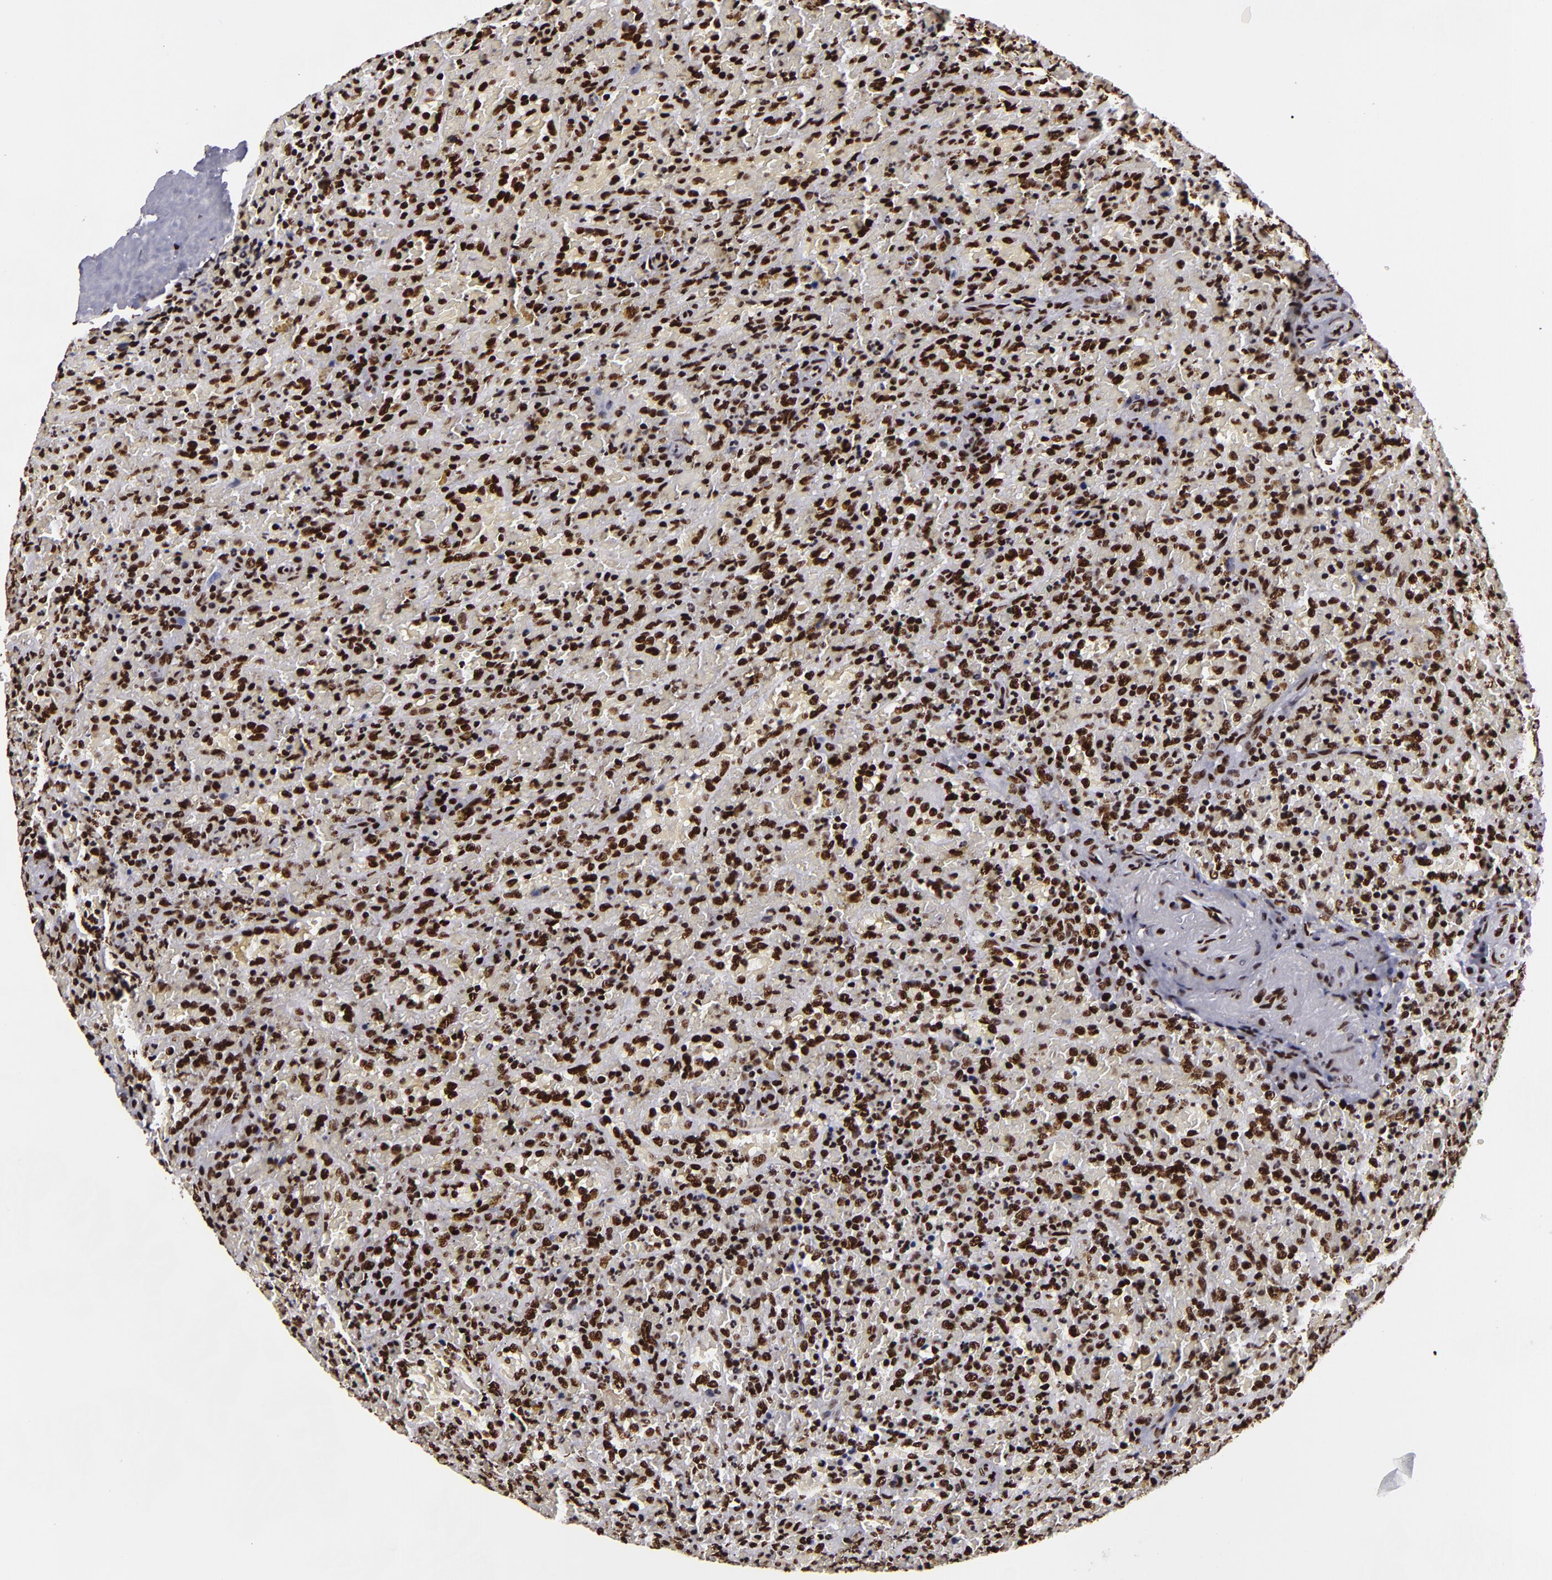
{"staining": {"intensity": "strong", "quantity": ">75%", "location": "nuclear"}, "tissue": "lymphoma", "cell_type": "Tumor cells", "image_type": "cancer", "snomed": [{"axis": "morphology", "description": "Malignant lymphoma, non-Hodgkin's type, High grade"}, {"axis": "topography", "description": "Spleen"}, {"axis": "topography", "description": "Lymph node"}], "caption": "Lymphoma stained with immunohistochemistry exhibits strong nuclear positivity in about >75% of tumor cells. The protein is shown in brown color, while the nuclei are stained blue.", "gene": "SAFB", "patient": {"sex": "female", "age": 70}}